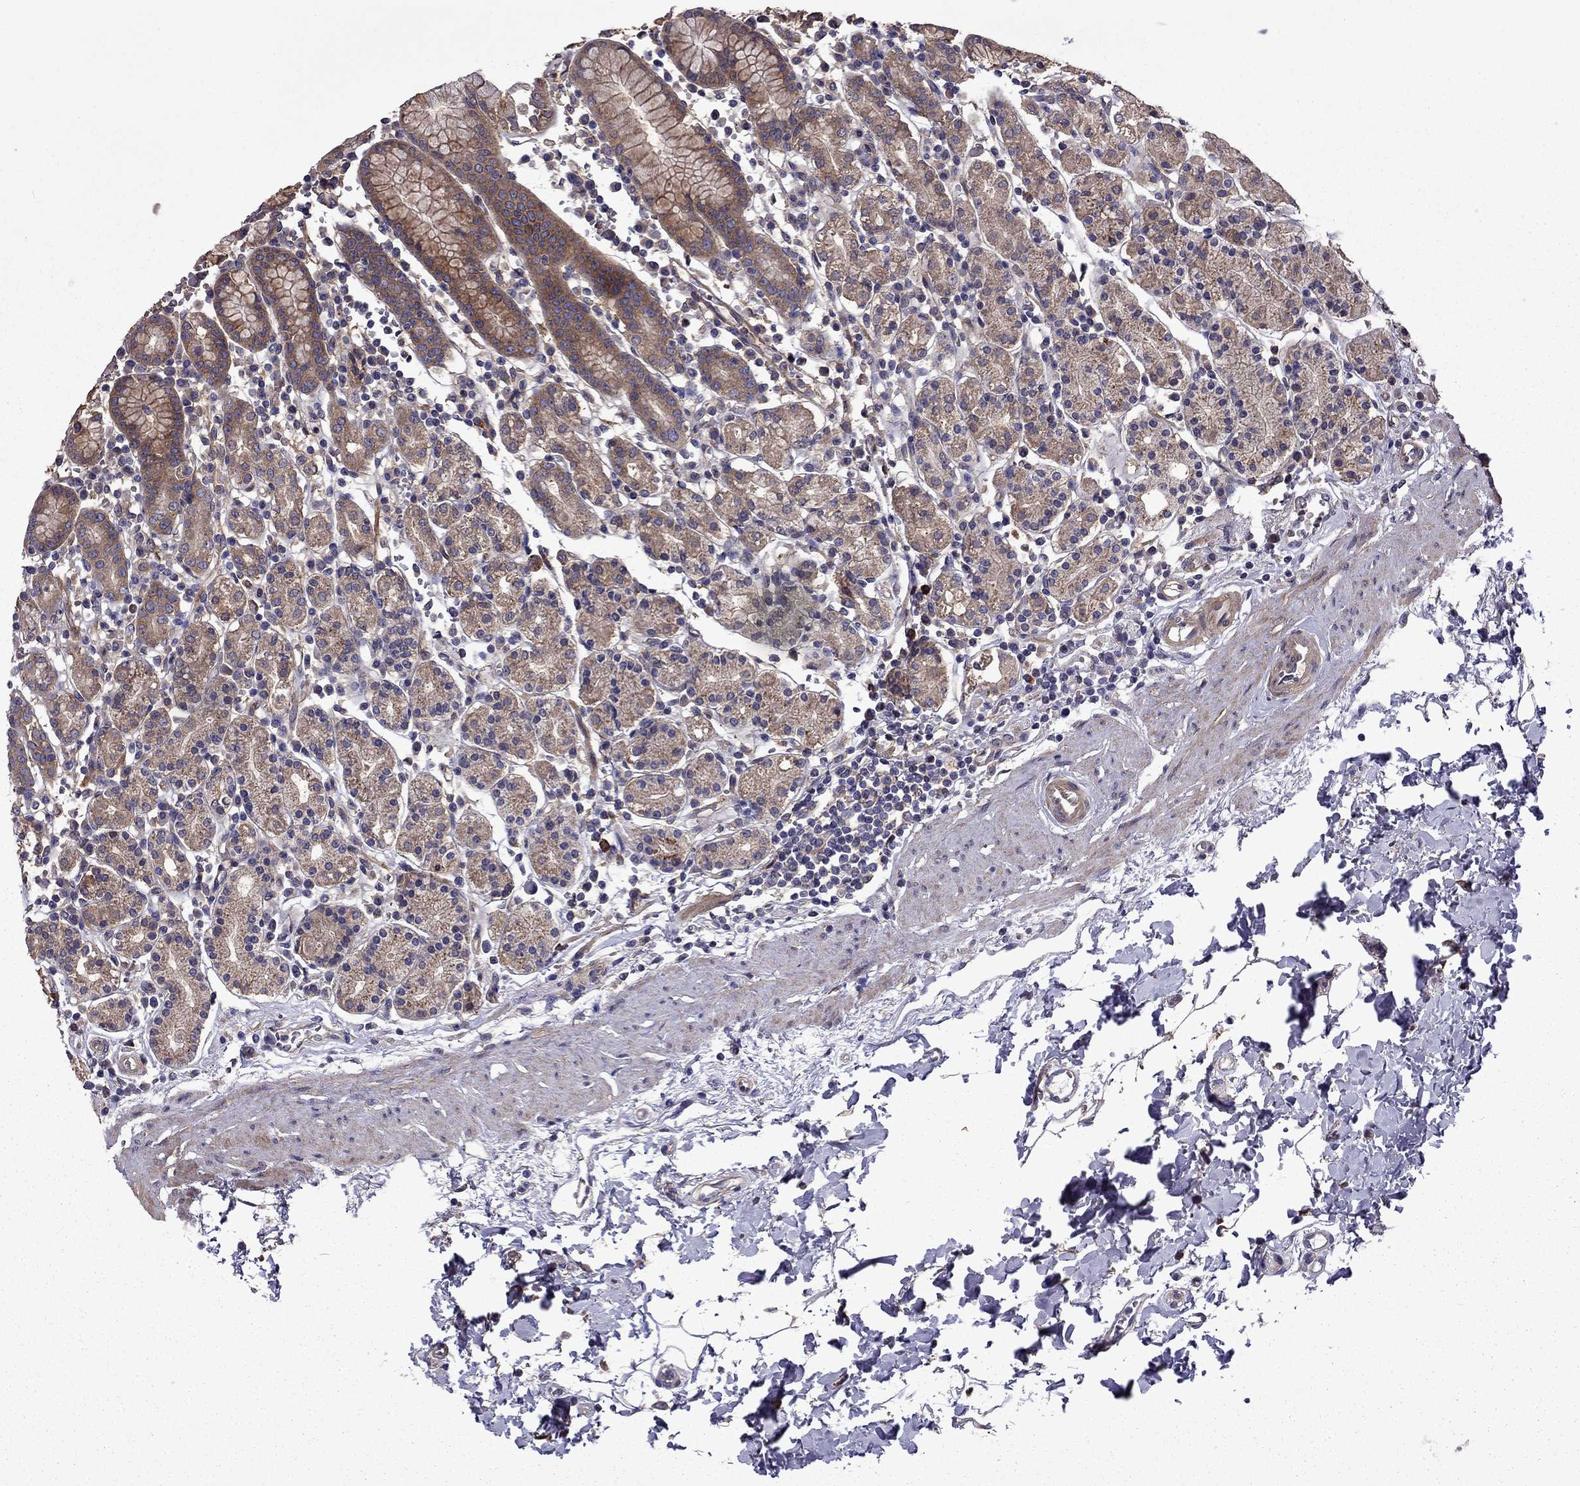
{"staining": {"intensity": "moderate", "quantity": ">75%", "location": "cytoplasmic/membranous"}, "tissue": "stomach", "cell_type": "Glandular cells", "image_type": "normal", "snomed": [{"axis": "morphology", "description": "Normal tissue, NOS"}, {"axis": "topography", "description": "Stomach, upper"}, {"axis": "topography", "description": "Stomach"}], "caption": "A micrograph showing moderate cytoplasmic/membranous expression in approximately >75% of glandular cells in benign stomach, as visualized by brown immunohistochemical staining.", "gene": "ITGB1", "patient": {"sex": "male", "age": 62}}